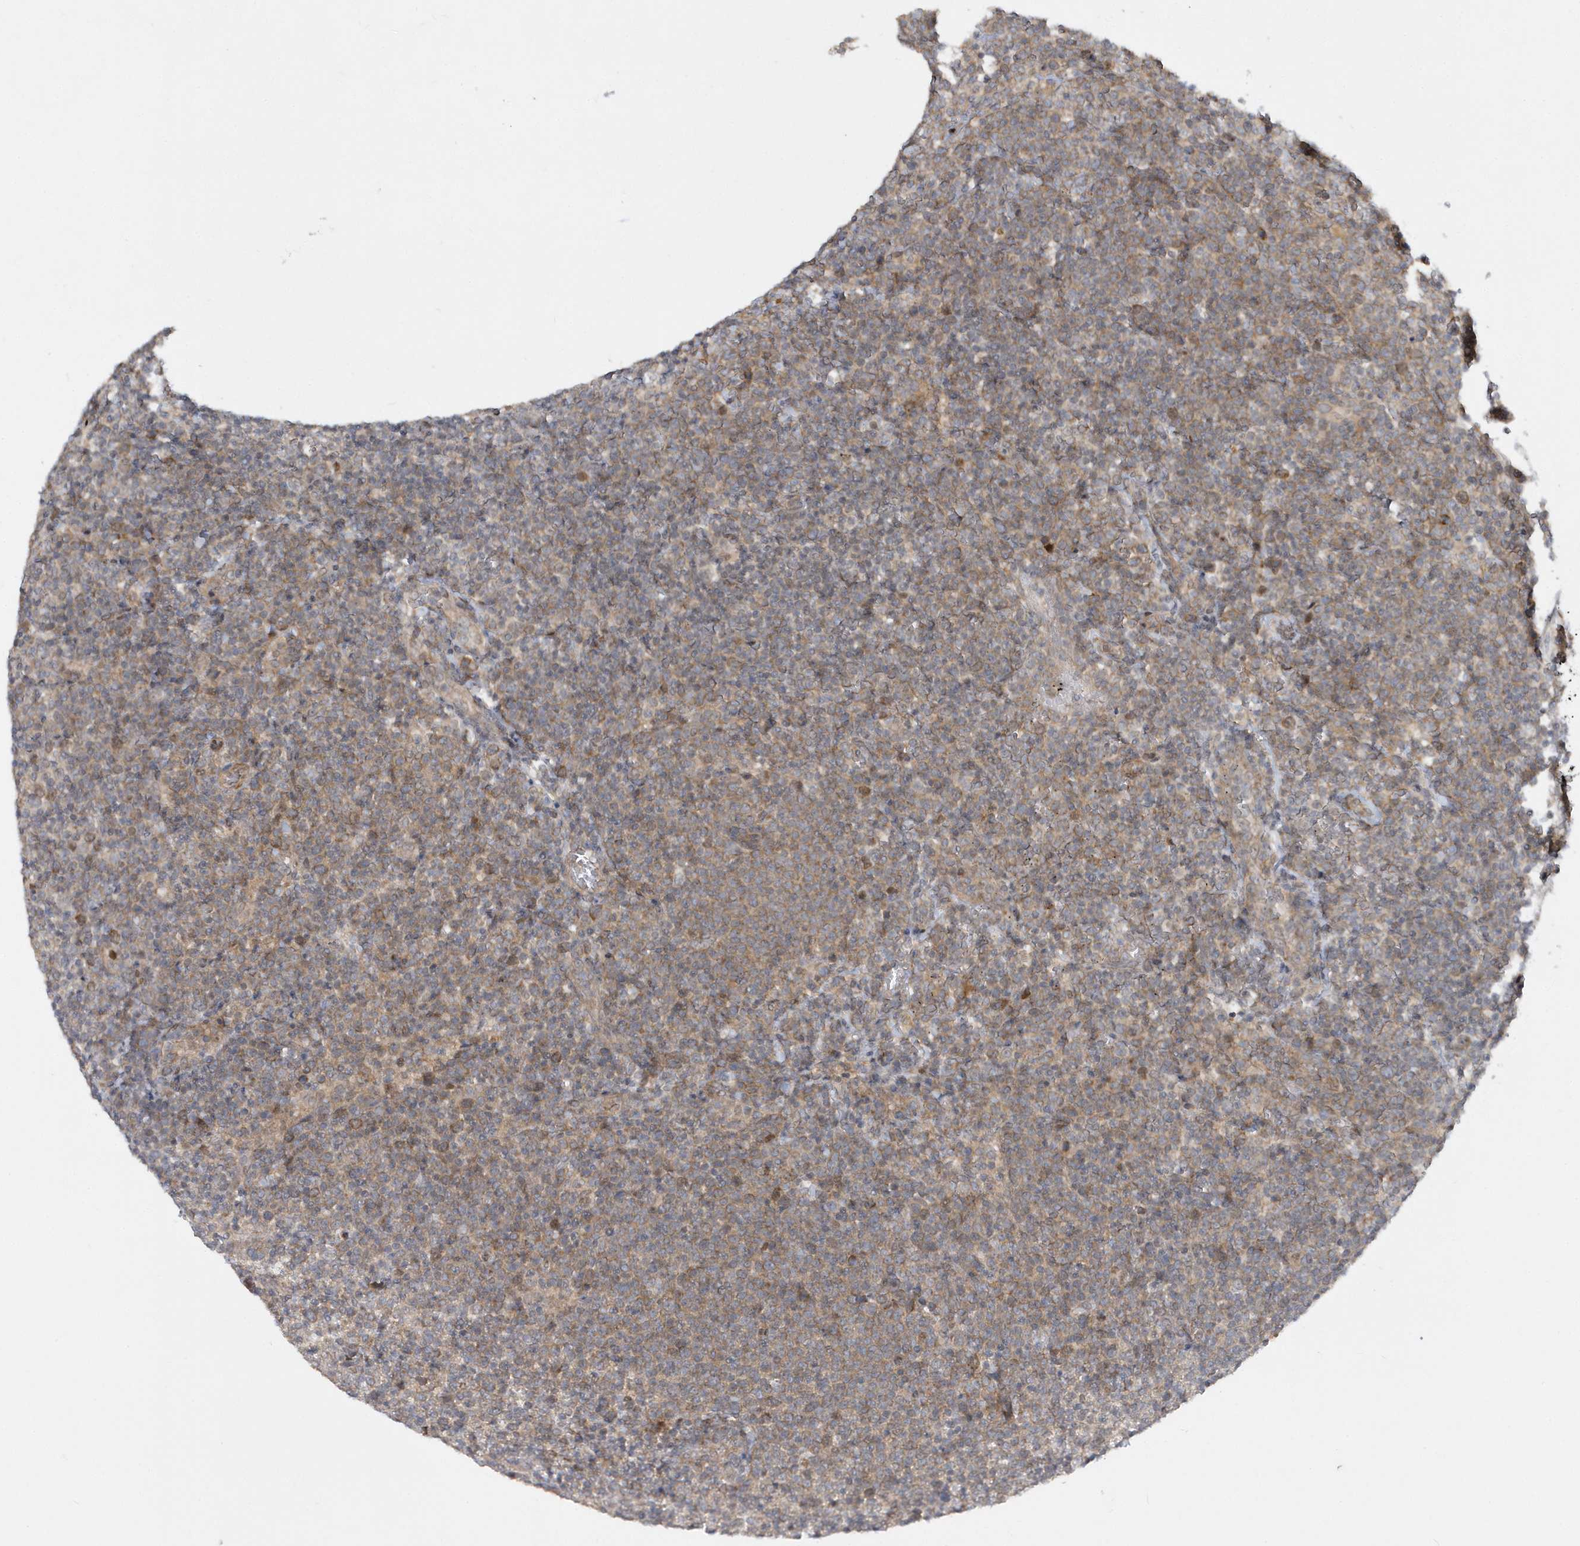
{"staining": {"intensity": "weak", "quantity": "25%-75%", "location": "cytoplasmic/membranous"}, "tissue": "lymphoma", "cell_type": "Tumor cells", "image_type": "cancer", "snomed": [{"axis": "morphology", "description": "Malignant lymphoma, non-Hodgkin's type, High grade"}, {"axis": "topography", "description": "Lymph node"}], "caption": "This is an image of immunohistochemistry staining of high-grade malignant lymphoma, non-Hodgkin's type, which shows weak positivity in the cytoplasmic/membranous of tumor cells.", "gene": "MXI1", "patient": {"sex": "male", "age": 61}}